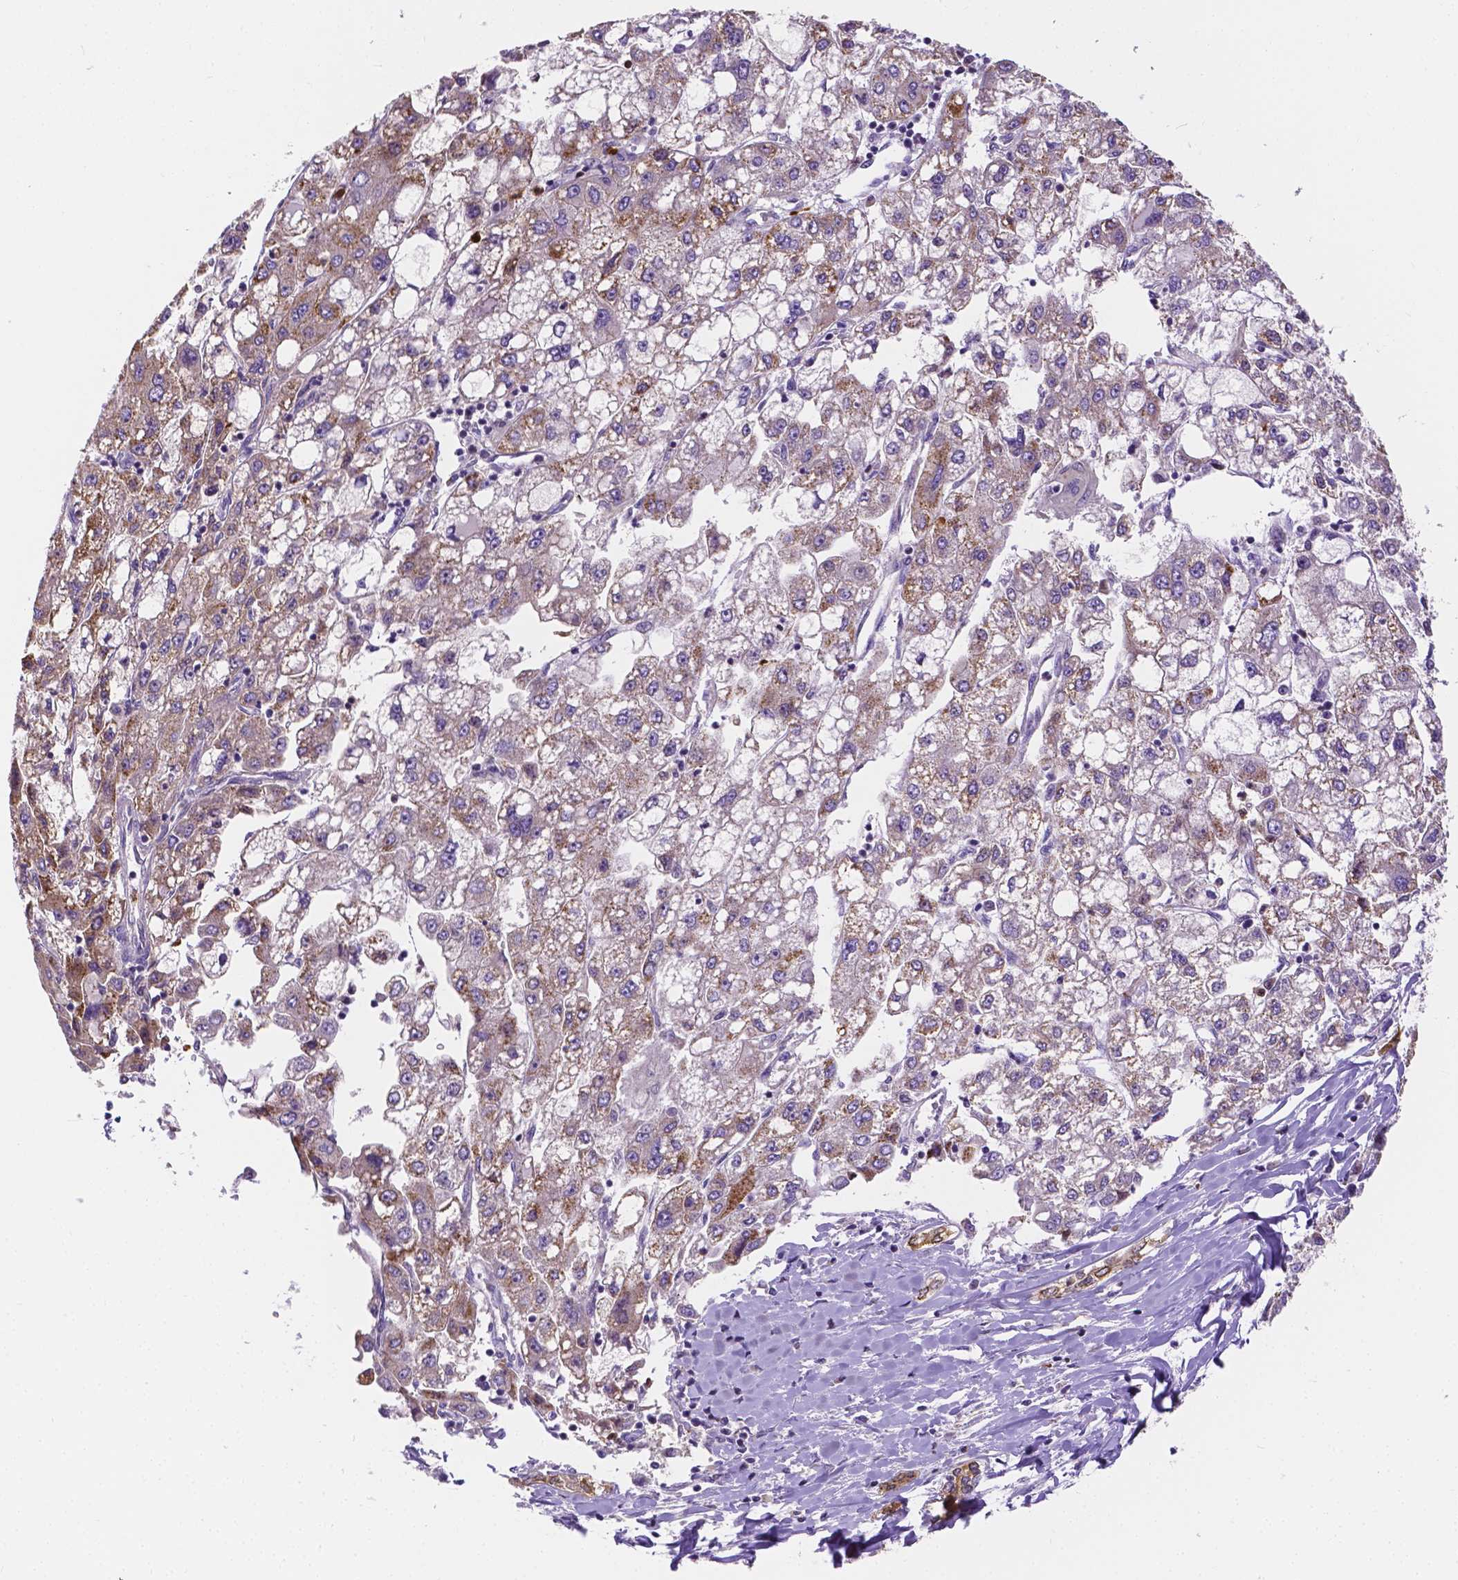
{"staining": {"intensity": "negative", "quantity": "none", "location": "none"}, "tissue": "liver cancer", "cell_type": "Tumor cells", "image_type": "cancer", "snomed": [{"axis": "morphology", "description": "Carcinoma, Hepatocellular, NOS"}, {"axis": "topography", "description": "Liver"}], "caption": "High power microscopy histopathology image of an immunohistochemistry (IHC) histopathology image of liver cancer, revealing no significant staining in tumor cells. The staining was performed using DAB (3,3'-diaminobenzidine) to visualize the protein expression in brown, while the nuclei were stained in blue with hematoxylin (Magnification: 20x).", "gene": "ZNRD2", "patient": {"sex": "male", "age": 40}}